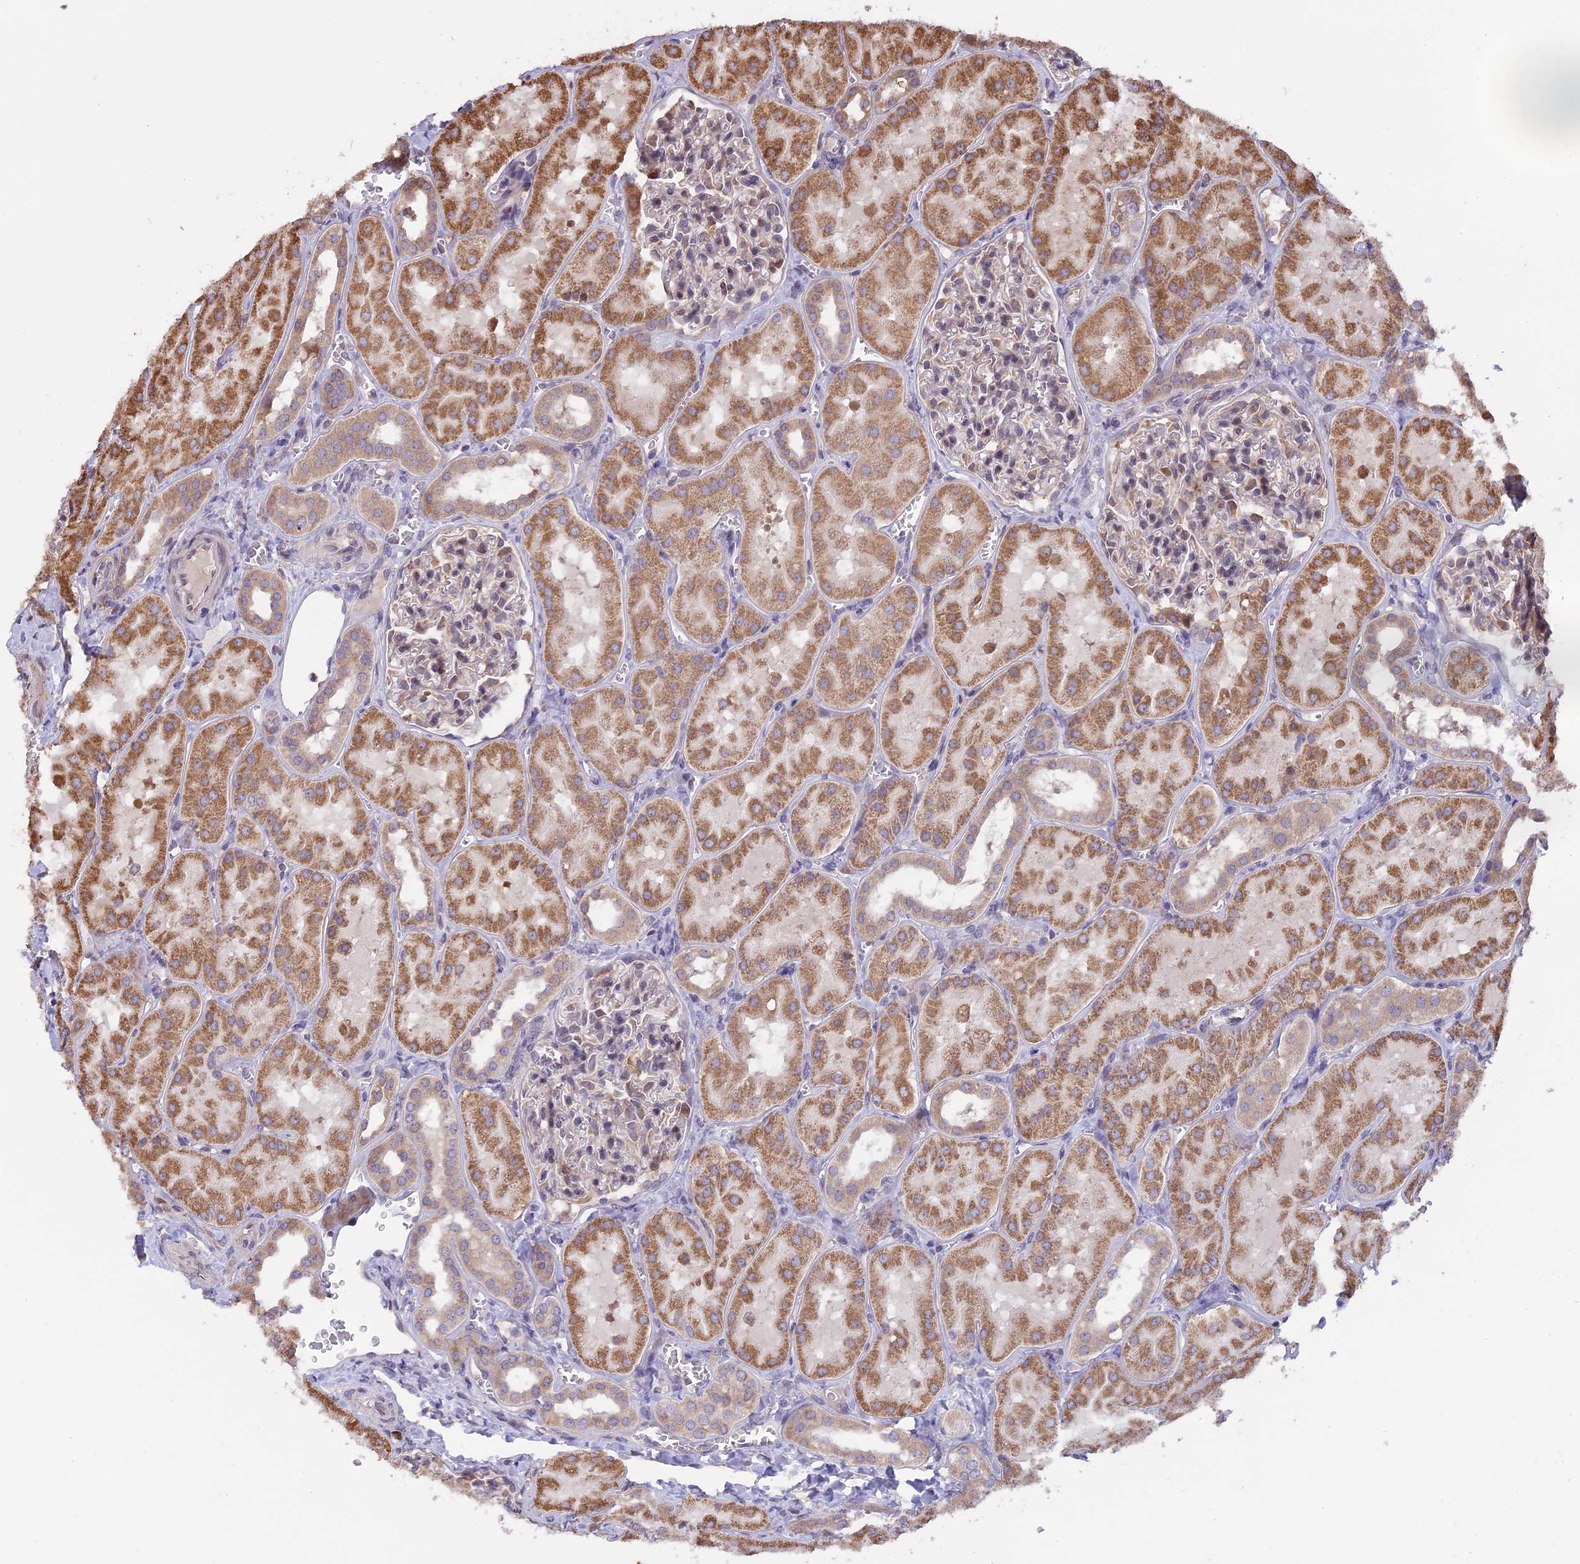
{"staining": {"intensity": "weak", "quantity": "25%-75%", "location": "cytoplasmic/membranous"}, "tissue": "kidney", "cell_type": "Cells in glomeruli", "image_type": "normal", "snomed": [{"axis": "morphology", "description": "Normal tissue, NOS"}, {"axis": "topography", "description": "Kidney"}, {"axis": "topography", "description": "Urinary bladder"}], "caption": "A brown stain highlights weak cytoplasmic/membranous positivity of a protein in cells in glomeruli of unremarkable human kidney. The staining was performed using DAB to visualize the protein expression in brown, while the nuclei were stained in blue with hematoxylin (Magnification: 20x).", "gene": "DMRTA2", "patient": {"sex": "male", "age": 16}}